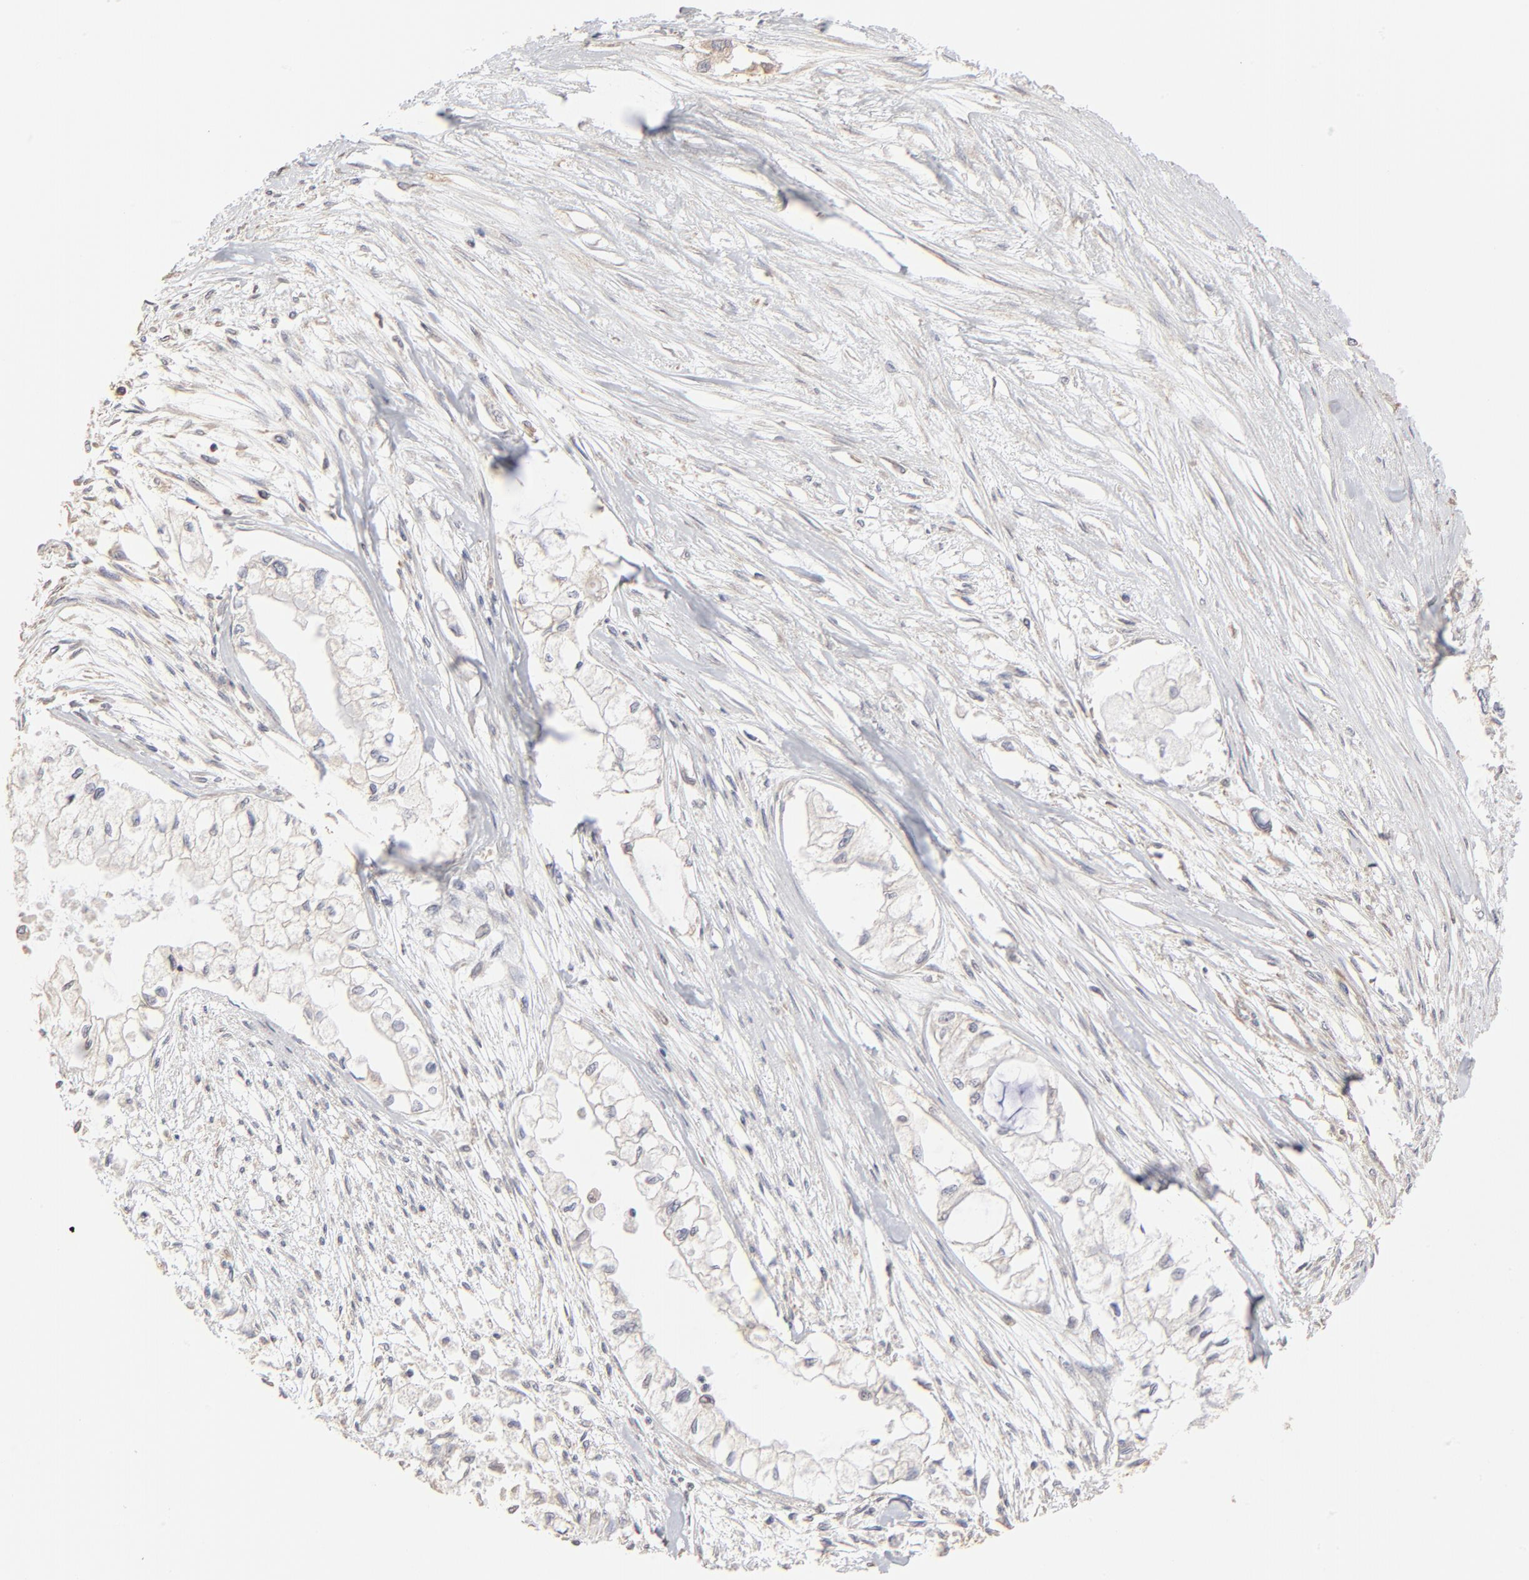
{"staining": {"intensity": "weak", "quantity": "<25%", "location": "cytoplasmic/membranous"}, "tissue": "pancreatic cancer", "cell_type": "Tumor cells", "image_type": "cancer", "snomed": [{"axis": "morphology", "description": "Adenocarcinoma, NOS"}, {"axis": "topography", "description": "Pancreas"}], "caption": "Immunohistochemical staining of pancreatic cancer (adenocarcinoma) demonstrates no significant expression in tumor cells. (DAB (3,3'-diaminobenzidine) immunohistochemistry (IHC), high magnification).", "gene": "RNF213", "patient": {"sex": "male", "age": 79}}